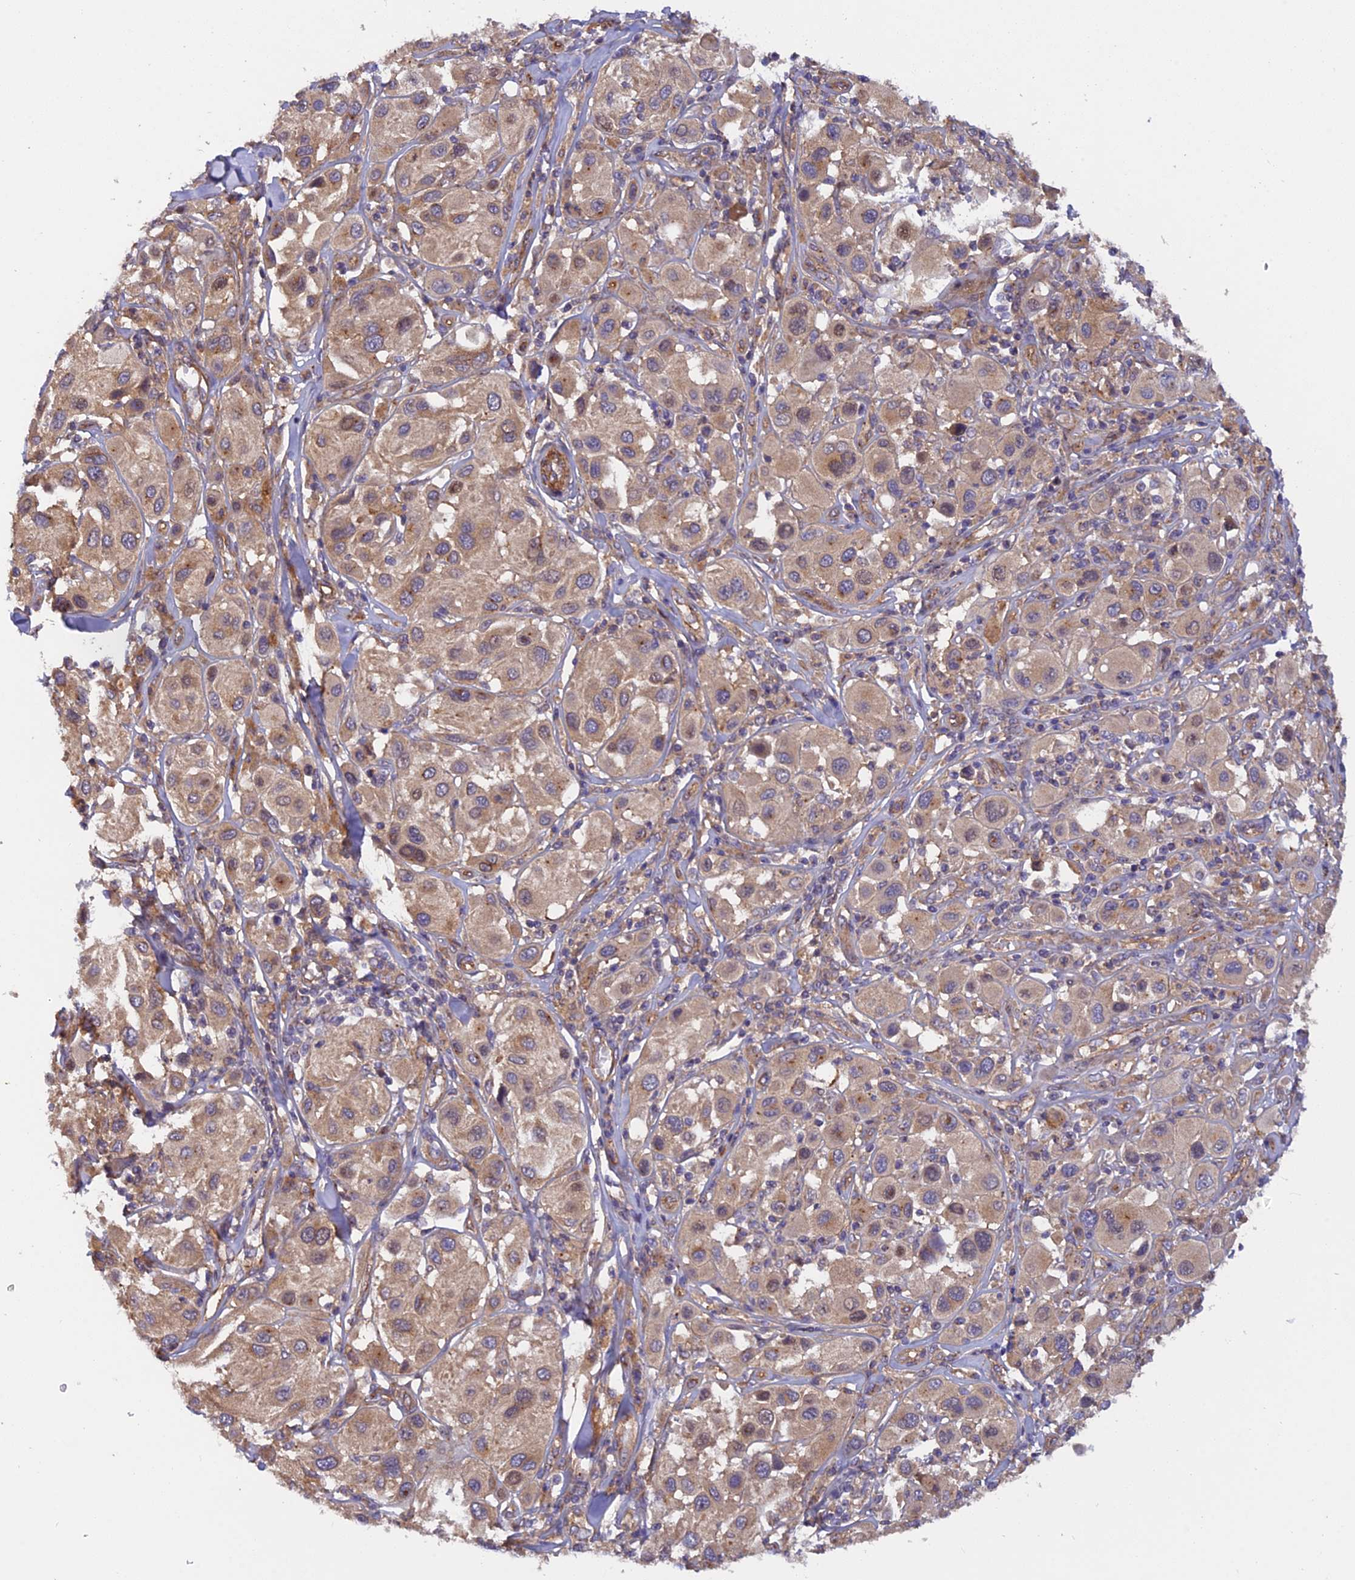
{"staining": {"intensity": "moderate", "quantity": ">75%", "location": "cytoplasmic/membranous"}, "tissue": "melanoma", "cell_type": "Tumor cells", "image_type": "cancer", "snomed": [{"axis": "morphology", "description": "Malignant melanoma, Metastatic site"}, {"axis": "topography", "description": "Skin"}], "caption": "A brown stain labels moderate cytoplasmic/membranous expression of a protein in malignant melanoma (metastatic site) tumor cells.", "gene": "ADAMTS15", "patient": {"sex": "male", "age": 41}}